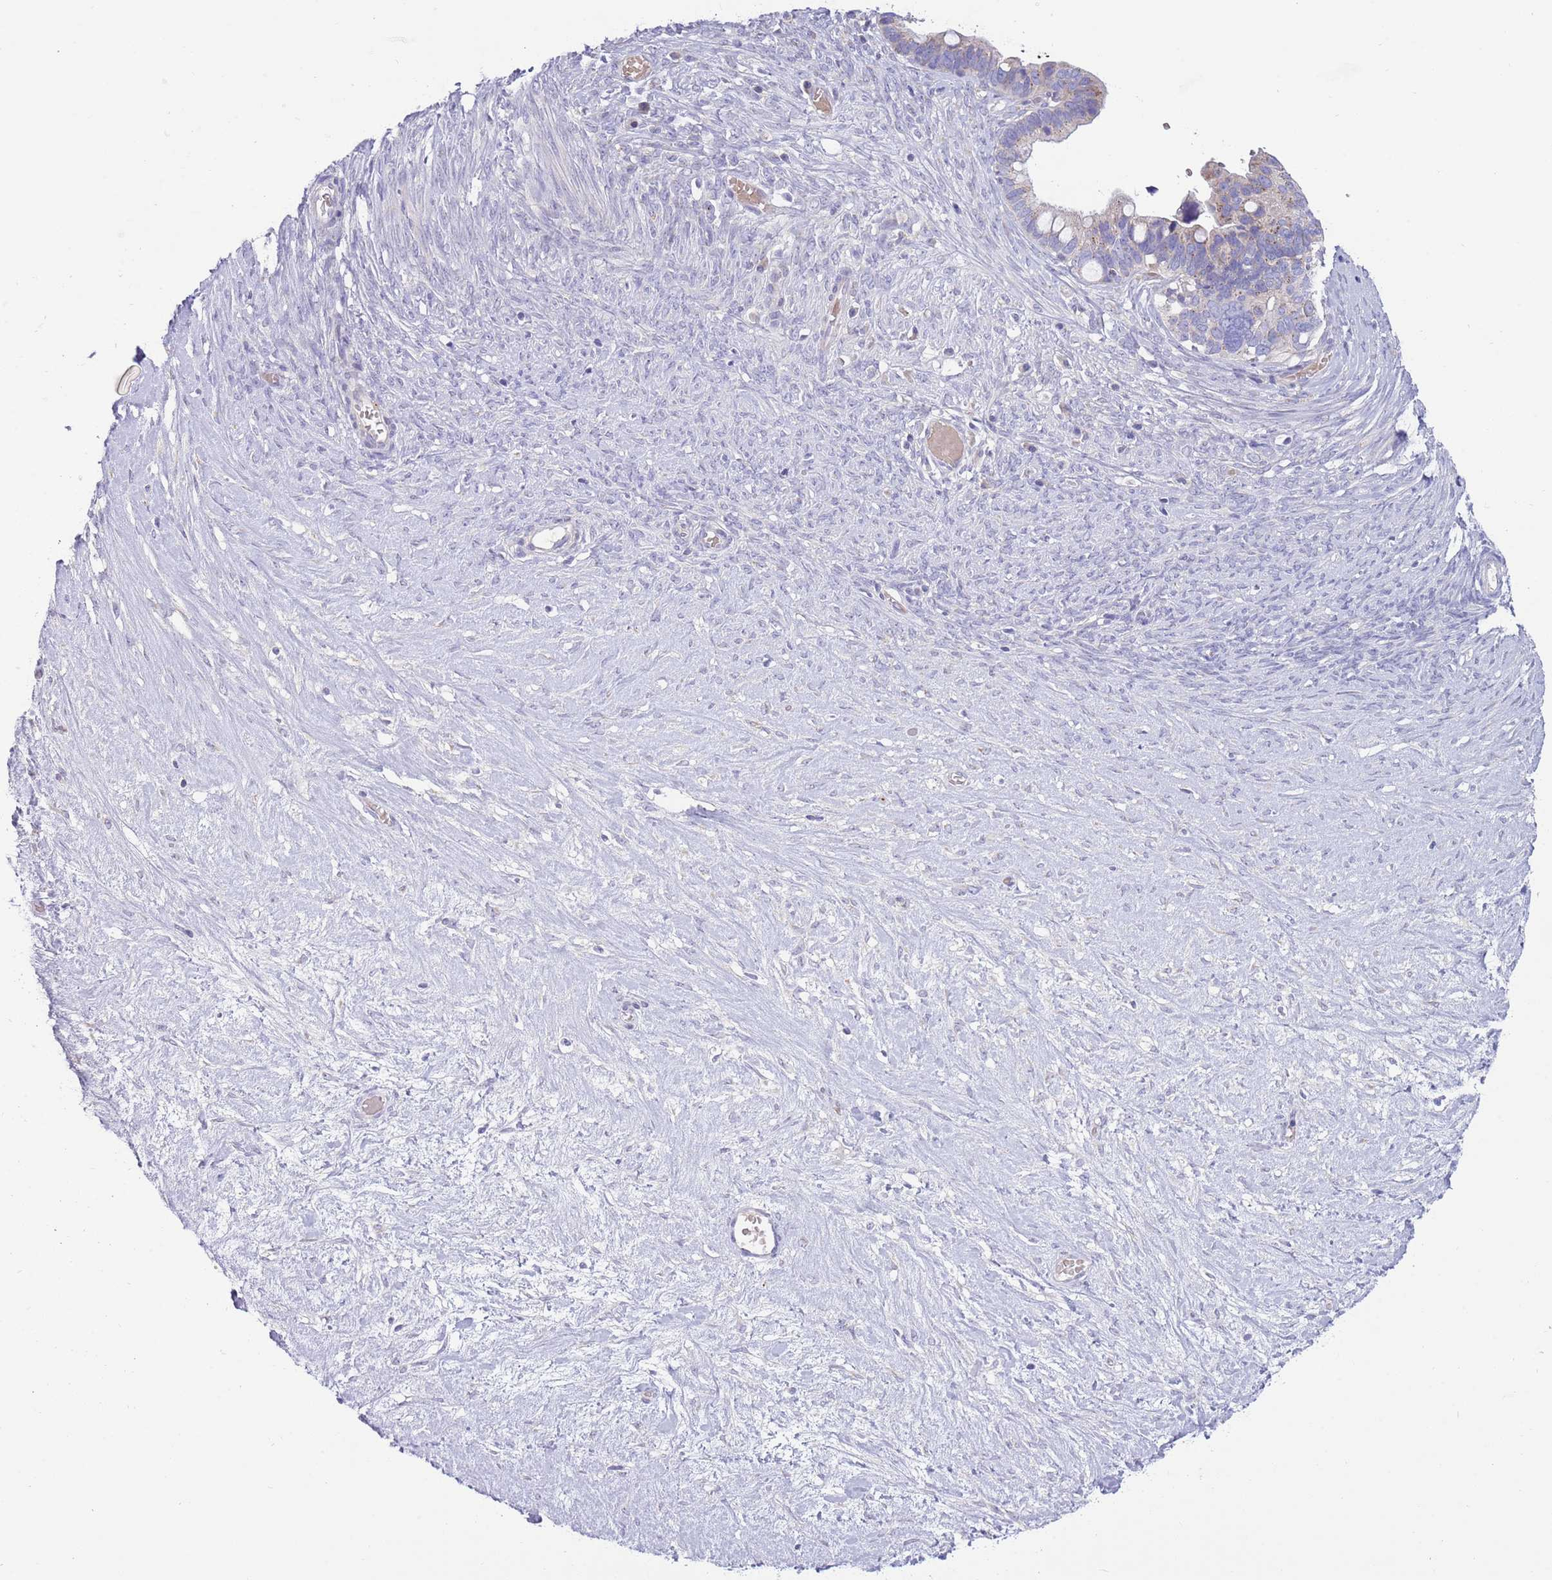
{"staining": {"intensity": "negative", "quantity": "none", "location": "none"}, "tissue": "ovarian cancer", "cell_type": "Tumor cells", "image_type": "cancer", "snomed": [{"axis": "morphology", "description": "Cystadenocarcinoma, serous, NOS"}, {"axis": "topography", "description": "Ovary"}], "caption": "Histopathology image shows no significant protein expression in tumor cells of ovarian serous cystadenocarcinoma. (DAB (3,3'-diaminobenzidine) IHC visualized using brightfield microscopy, high magnification).", "gene": "DDHD1", "patient": {"sex": "female", "age": 56}}